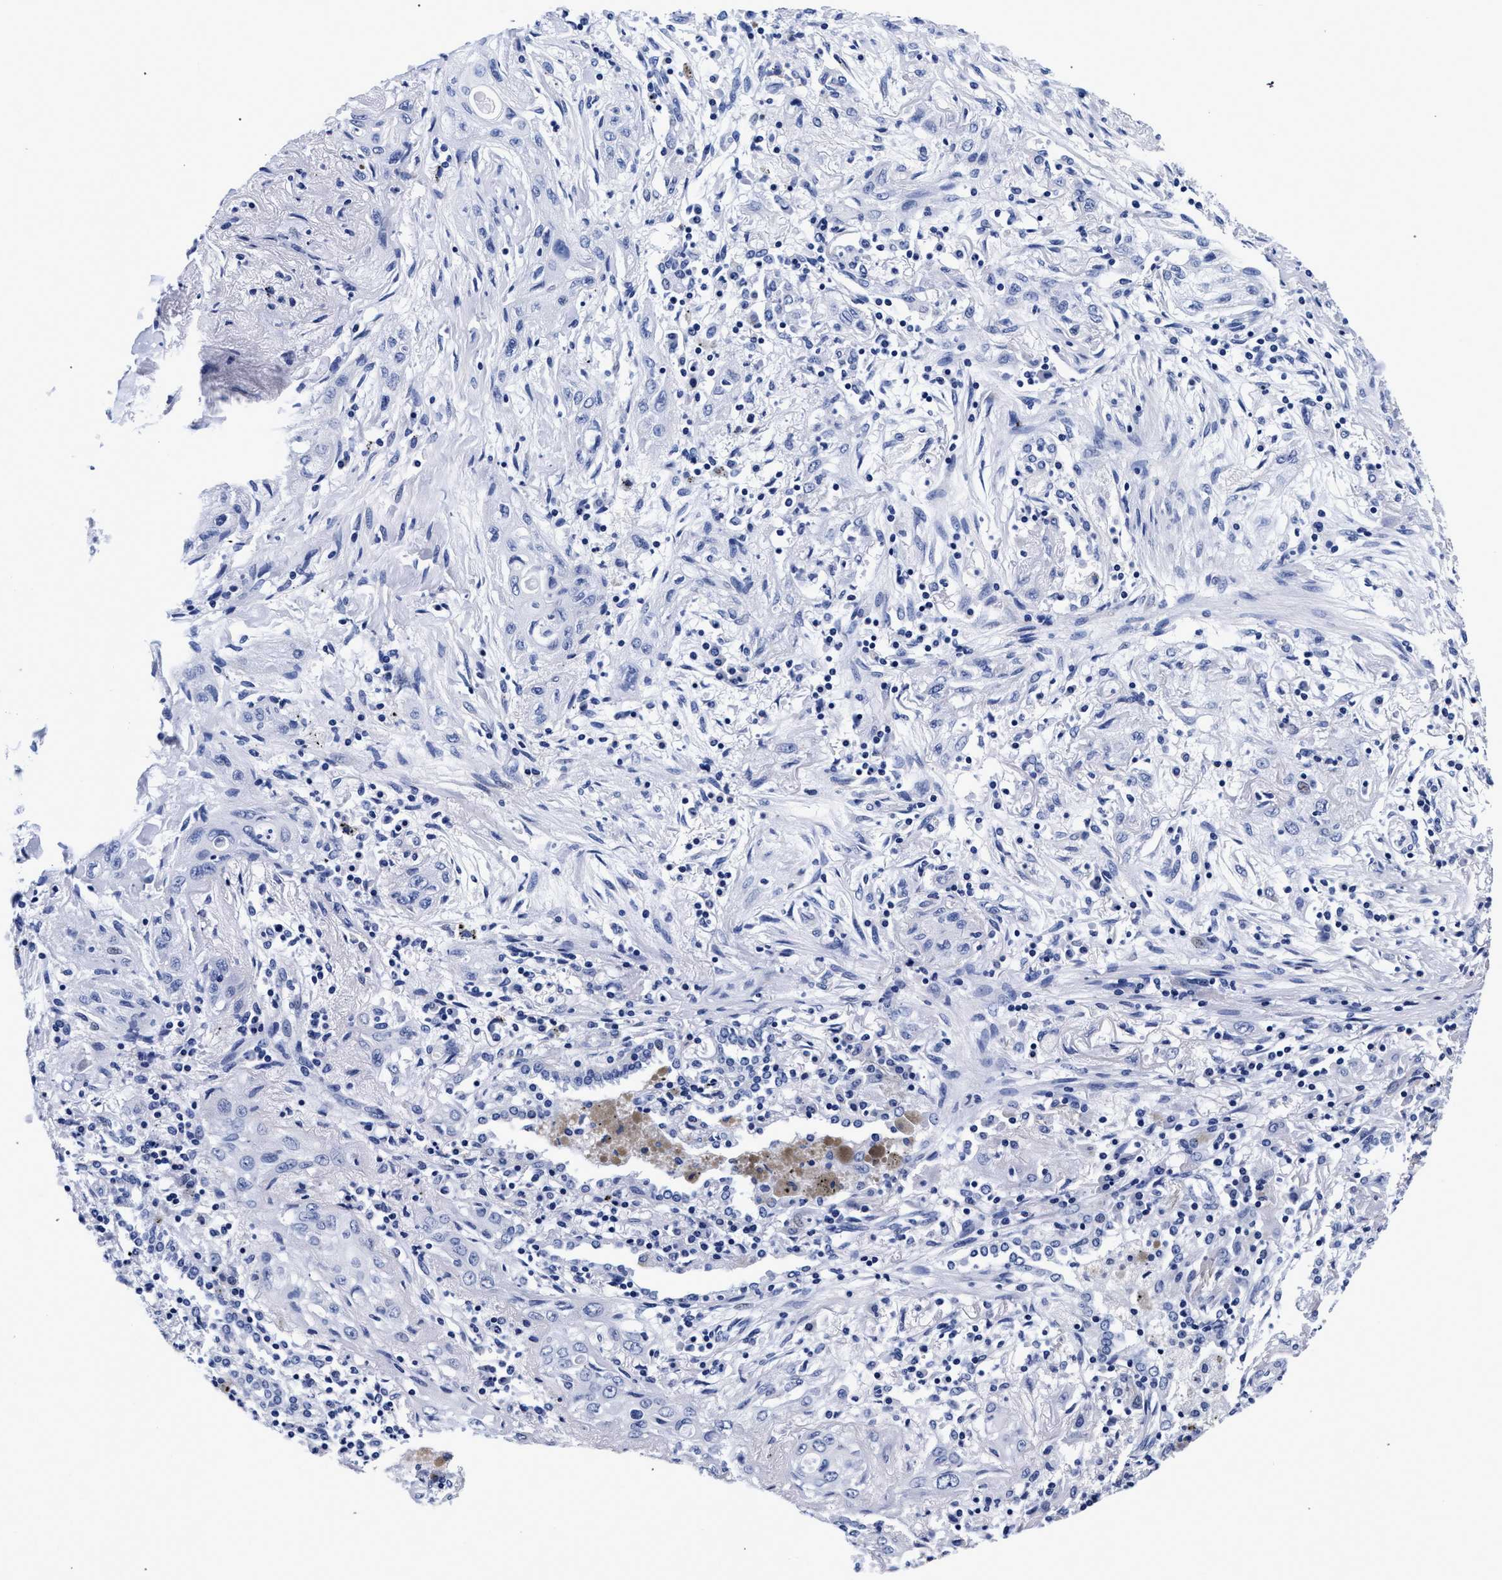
{"staining": {"intensity": "negative", "quantity": "none", "location": "none"}, "tissue": "lung cancer", "cell_type": "Tumor cells", "image_type": "cancer", "snomed": [{"axis": "morphology", "description": "Squamous cell carcinoma, NOS"}, {"axis": "topography", "description": "Lung"}], "caption": "The IHC histopathology image has no significant expression in tumor cells of lung cancer (squamous cell carcinoma) tissue.", "gene": "RAB3B", "patient": {"sex": "female", "age": 47}}